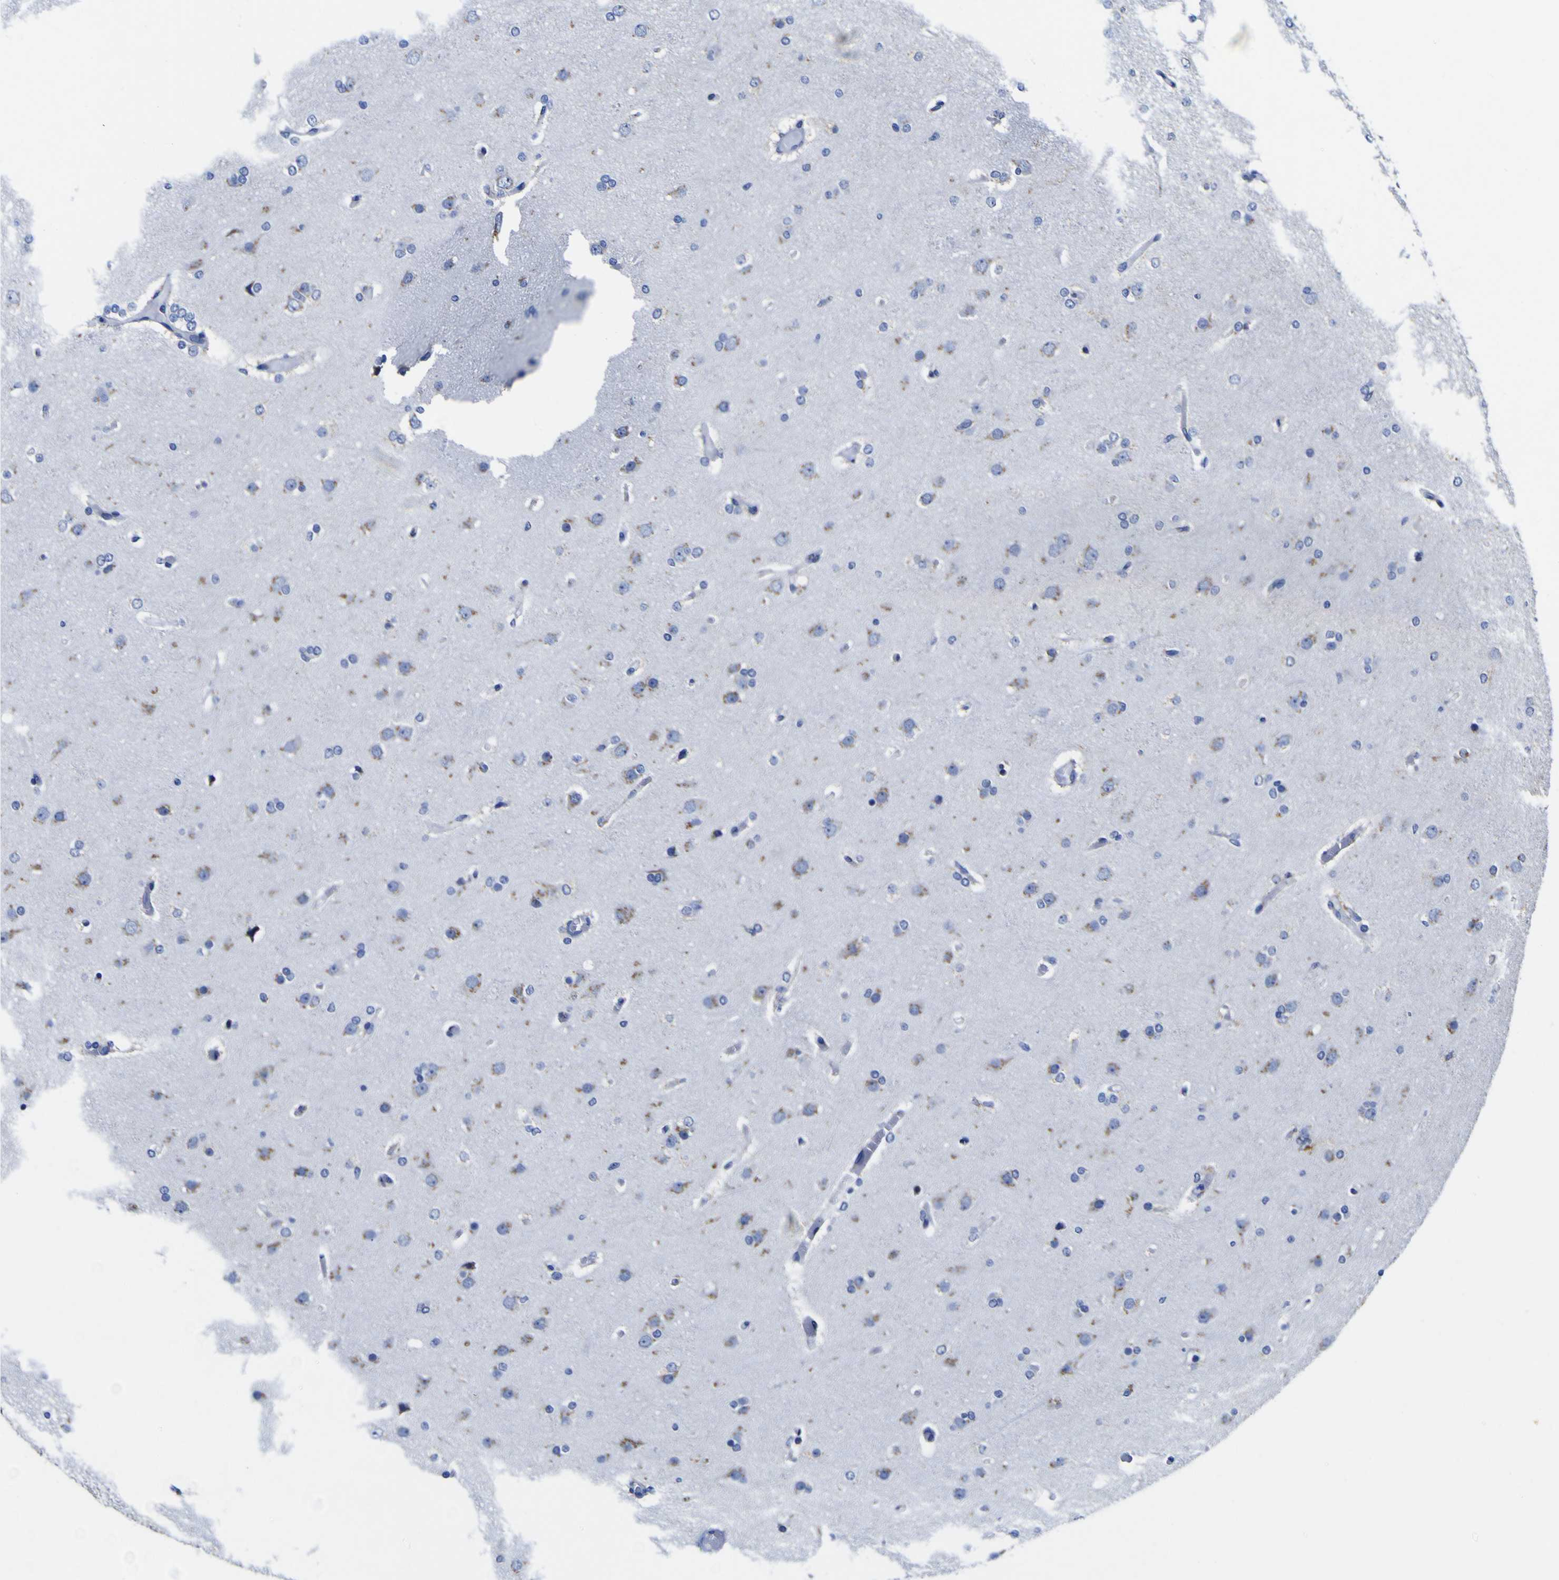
{"staining": {"intensity": "weak", "quantity": "25%-75%", "location": "cytoplasmic/membranous"}, "tissue": "glioma", "cell_type": "Tumor cells", "image_type": "cancer", "snomed": [{"axis": "morphology", "description": "Glioma, malignant, High grade"}, {"axis": "topography", "description": "Cerebral cortex"}], "caption": "Human glioma stained with a protein marker reveals weak staining in tumor cells.", "gene": "GOLM1", "patient": {"sex": "female", "age": 36}}